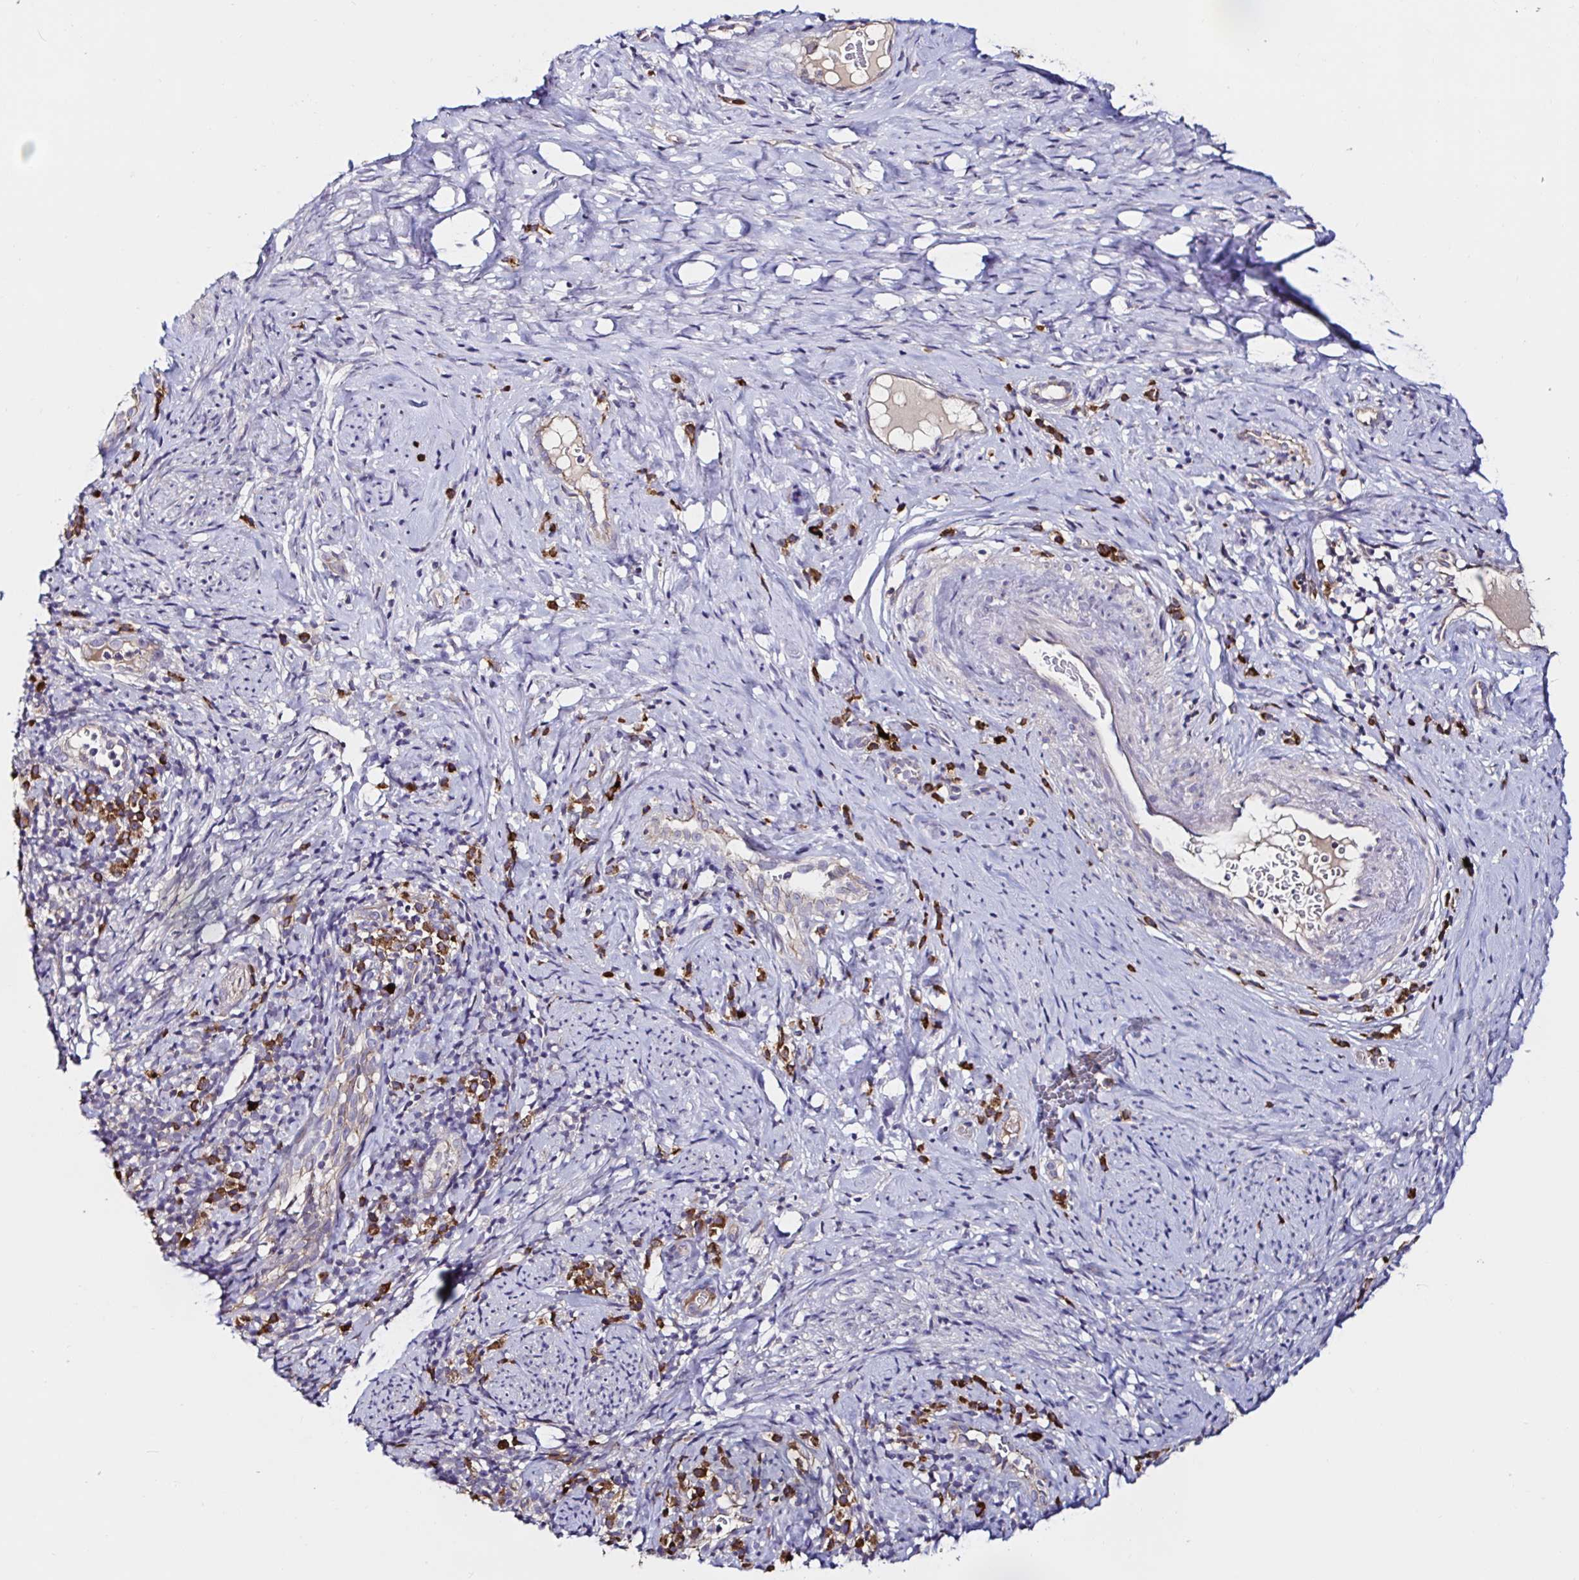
{"staining": {"intensity": "weak", "quantity": ">75%", "location": "cytoplasmic/membranous"}, "tissue": "cervical cancer", "cell_type": "Tumor cells", "image_type": "cancer", "snomed": [{"axis": "morphology", "description": "Squamous cell carcinoma, NOS"}, {"axis": "topography", "description": "Cervix"}], "caption": "An immunohistochemistry (IHC) photomicrograph of neoplastic tissue is shown. Protein staining in brown highlights weak cytoplasmic/membranous positivity in cervical cancer within tumor cells.", "gene": "VSIG2", "patient": {"sex": "female", "age": 75}}